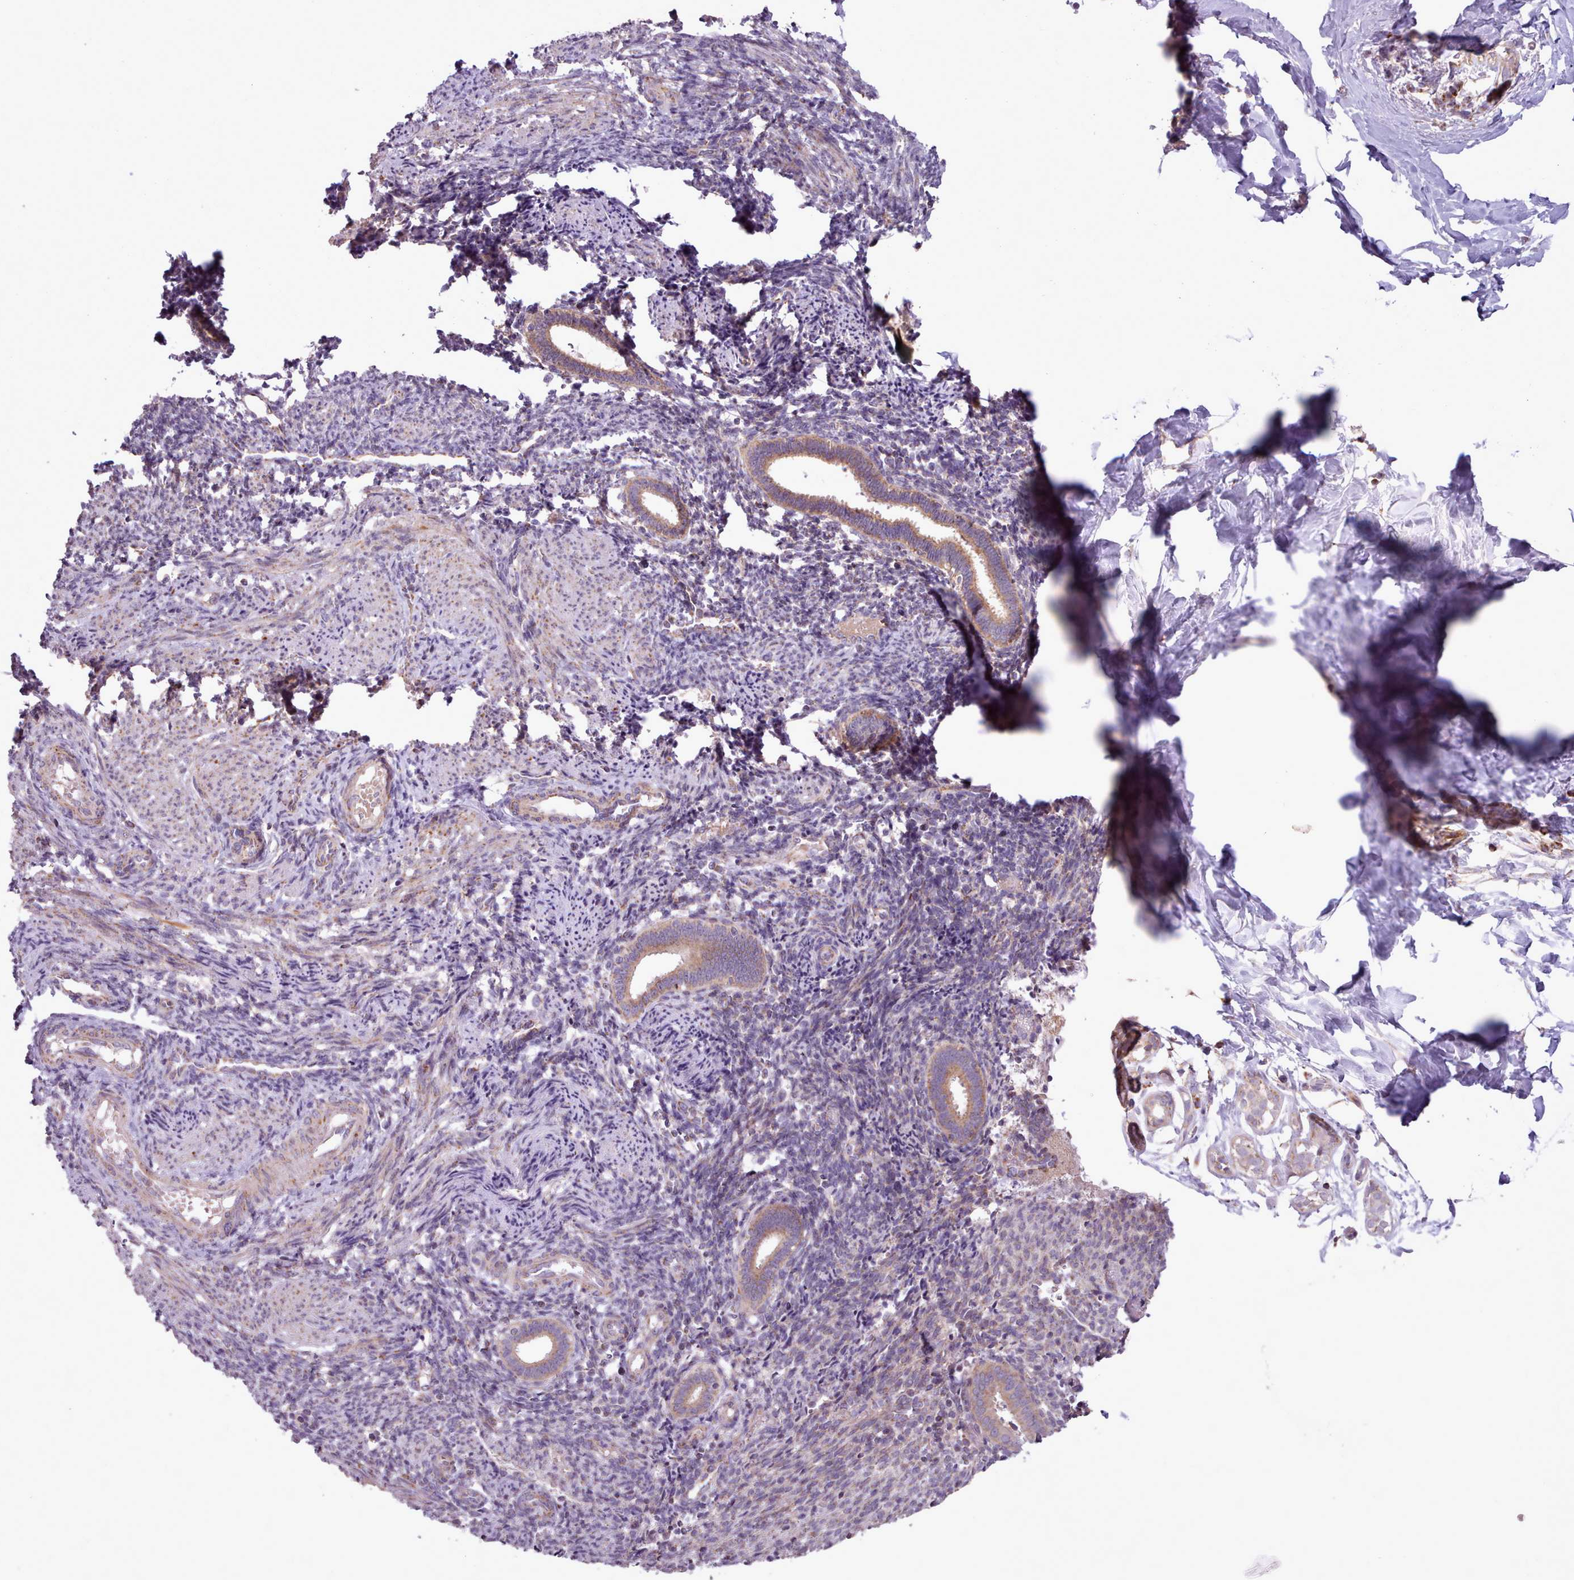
{"staining": {"intensity": "negative", "quantity": "none", "location": "none"}, "tissue": "endometrium", "cell_type": "Cells in endometrial stroma", "image_type": "normal", "snomed": [{"axis": "morphology", "description": "Normal tissue, NOS"}, {"axis": "topography", "description": "Endometrium"}], "caption": "A high-resolution photomicrograph shows immunohistochemistry staining of unremarkable endometrium, which displays no significant positivity in cells in endometrial stroma.", "gene": "LIN7C", "patient": {"sex": "female", "age": 32}}